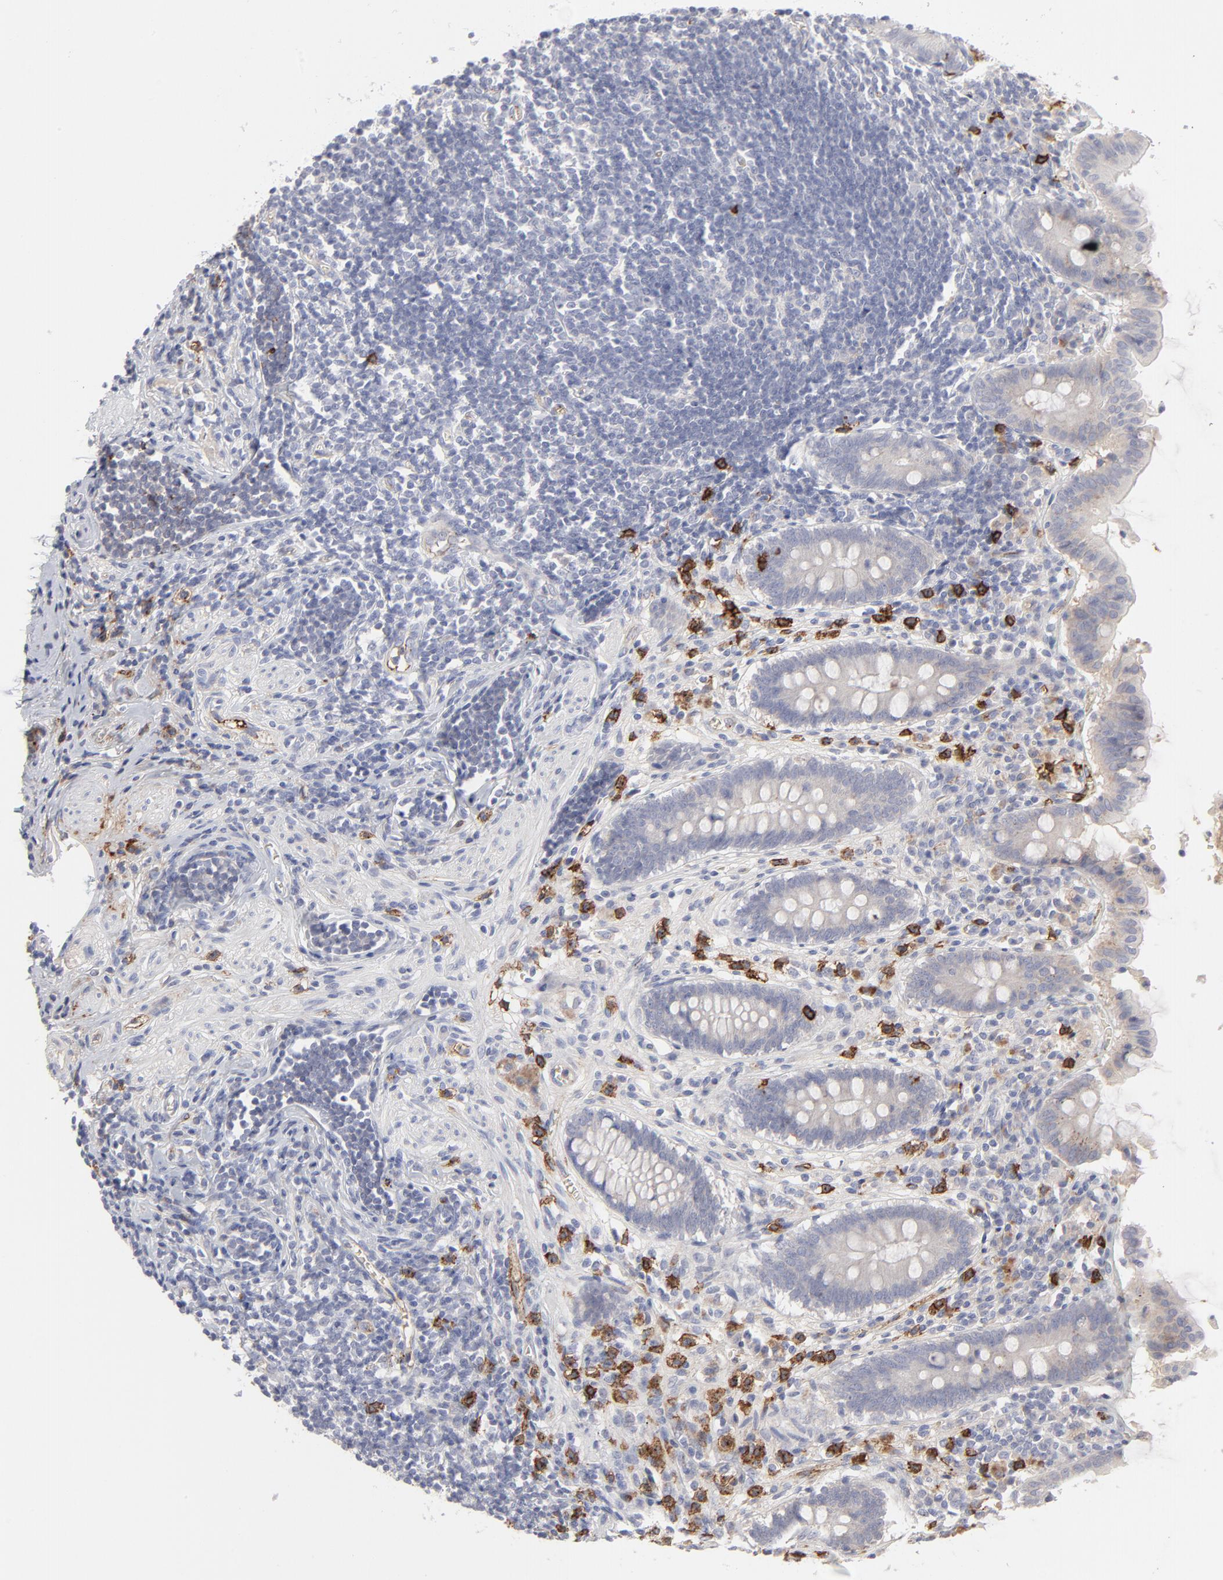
{"staining": {"intensity": "weak", "quantity": "<25%", "location": "cytoplasmic/membranous"}, "tissue": "appendix", "cell_type": "Glandular cells", "image_type": "normal", "snomed": [{"axis": "morphology", "description": "Normal tissue, NOS"}, {"axis": "topography", "description": "Appendix"}], "caption": "Immunohistochemistry (IHC) photomicrograph of unremarkable human appendix stained for a protein (brown), which shows no staining in glandular cells.", "gene": "CCR3", "patient": {"sex": "female", "age": 50}}